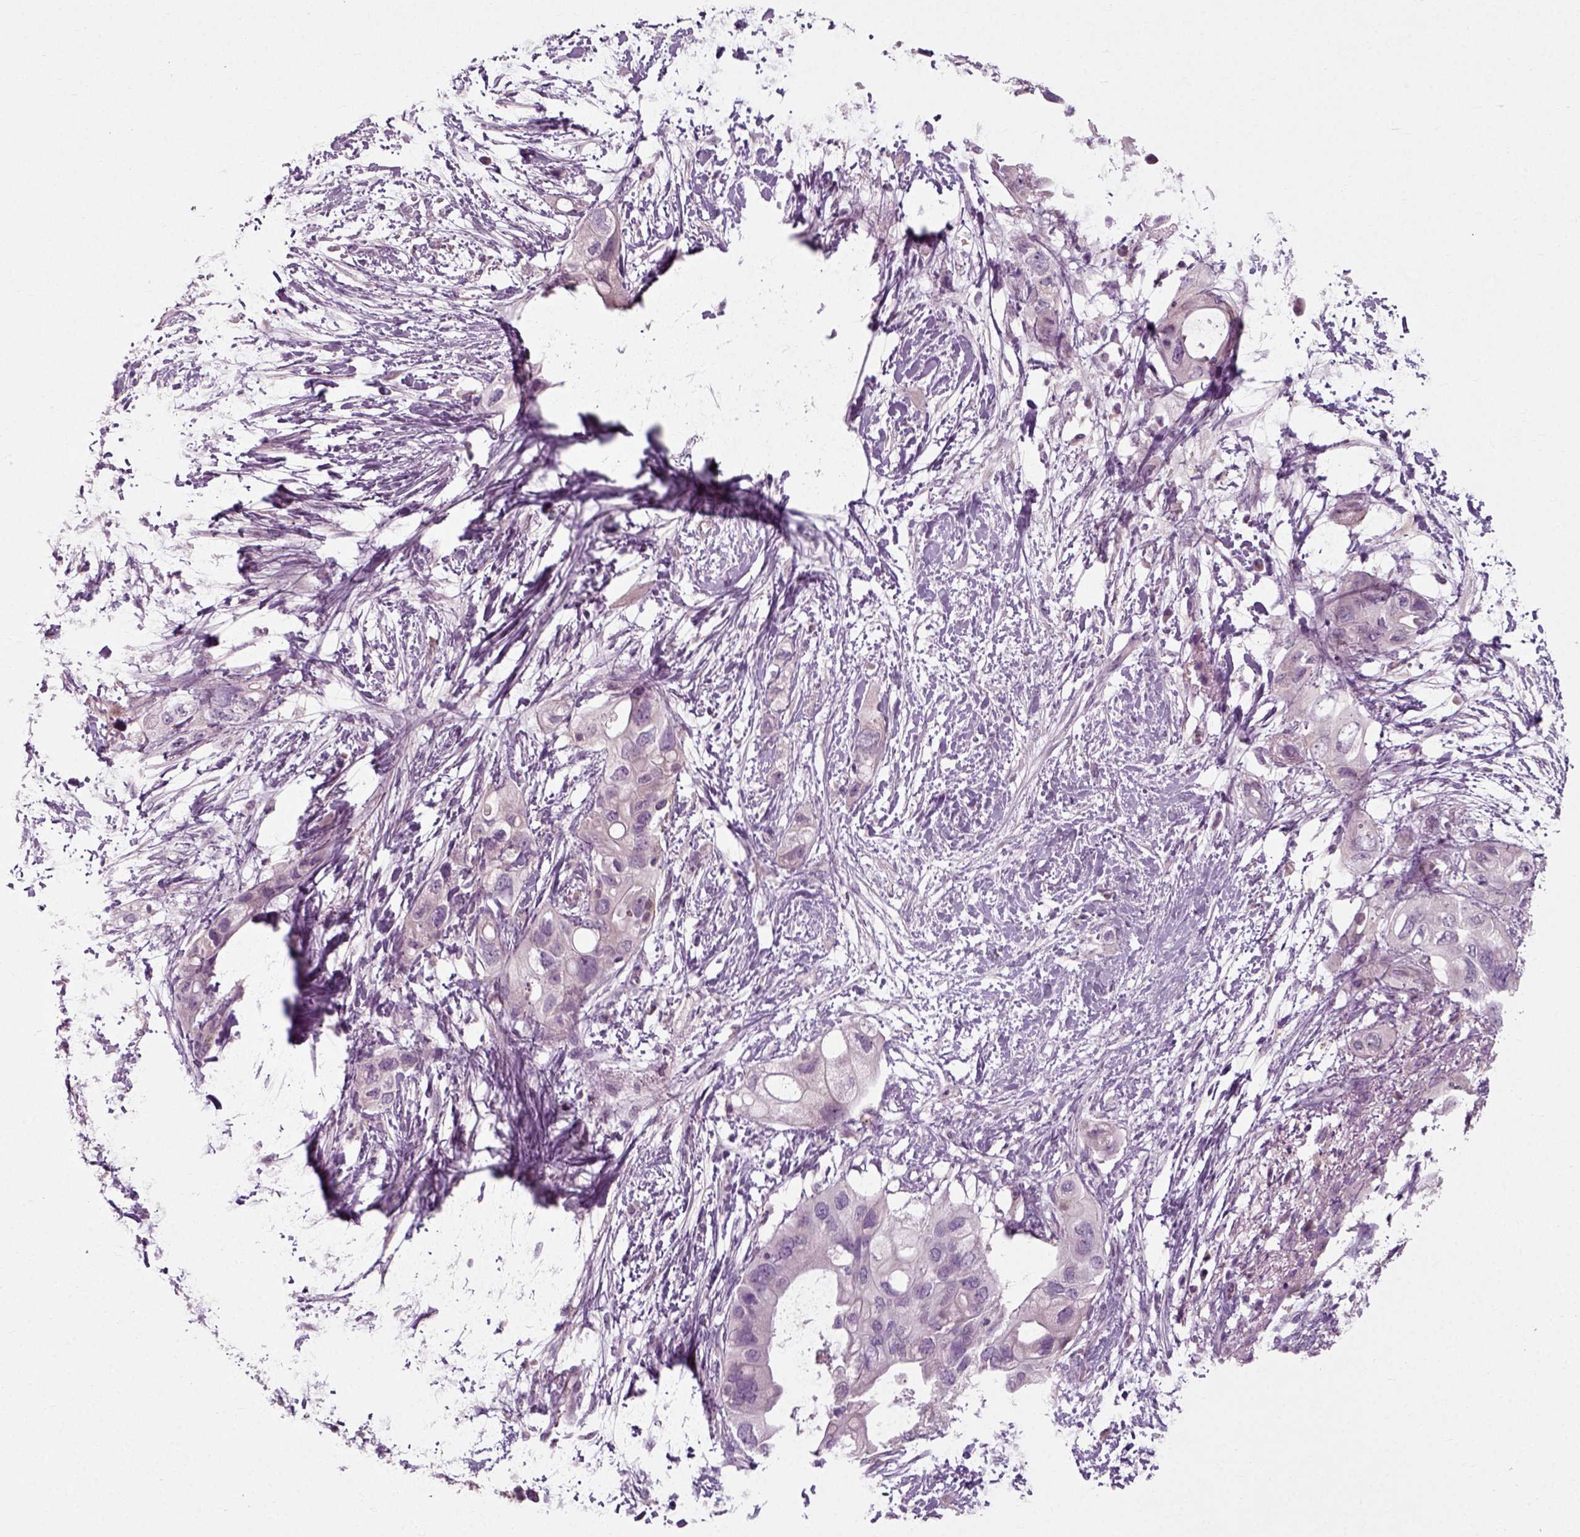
{"staining": {"intensity": "weak", "quantity": "<25%", "location": "cytoplasmic/membranous"}, "tissue": "pancreatic cancer", "cell_type": "Tumor cells", "image_type": "cancer", "snomed": [{"axis": "morphology", "description": "Adenocarcinoma, NOS"}, {"axis": "topography", "description": "Pancreas"}], "caption": "IHC image of human adenocarcinoma (pancreatic) stained for a protein (brown), which displays no expression in tumor cells.", "gene": "RND2", "patient": {"sex": "female", "age": 72}}